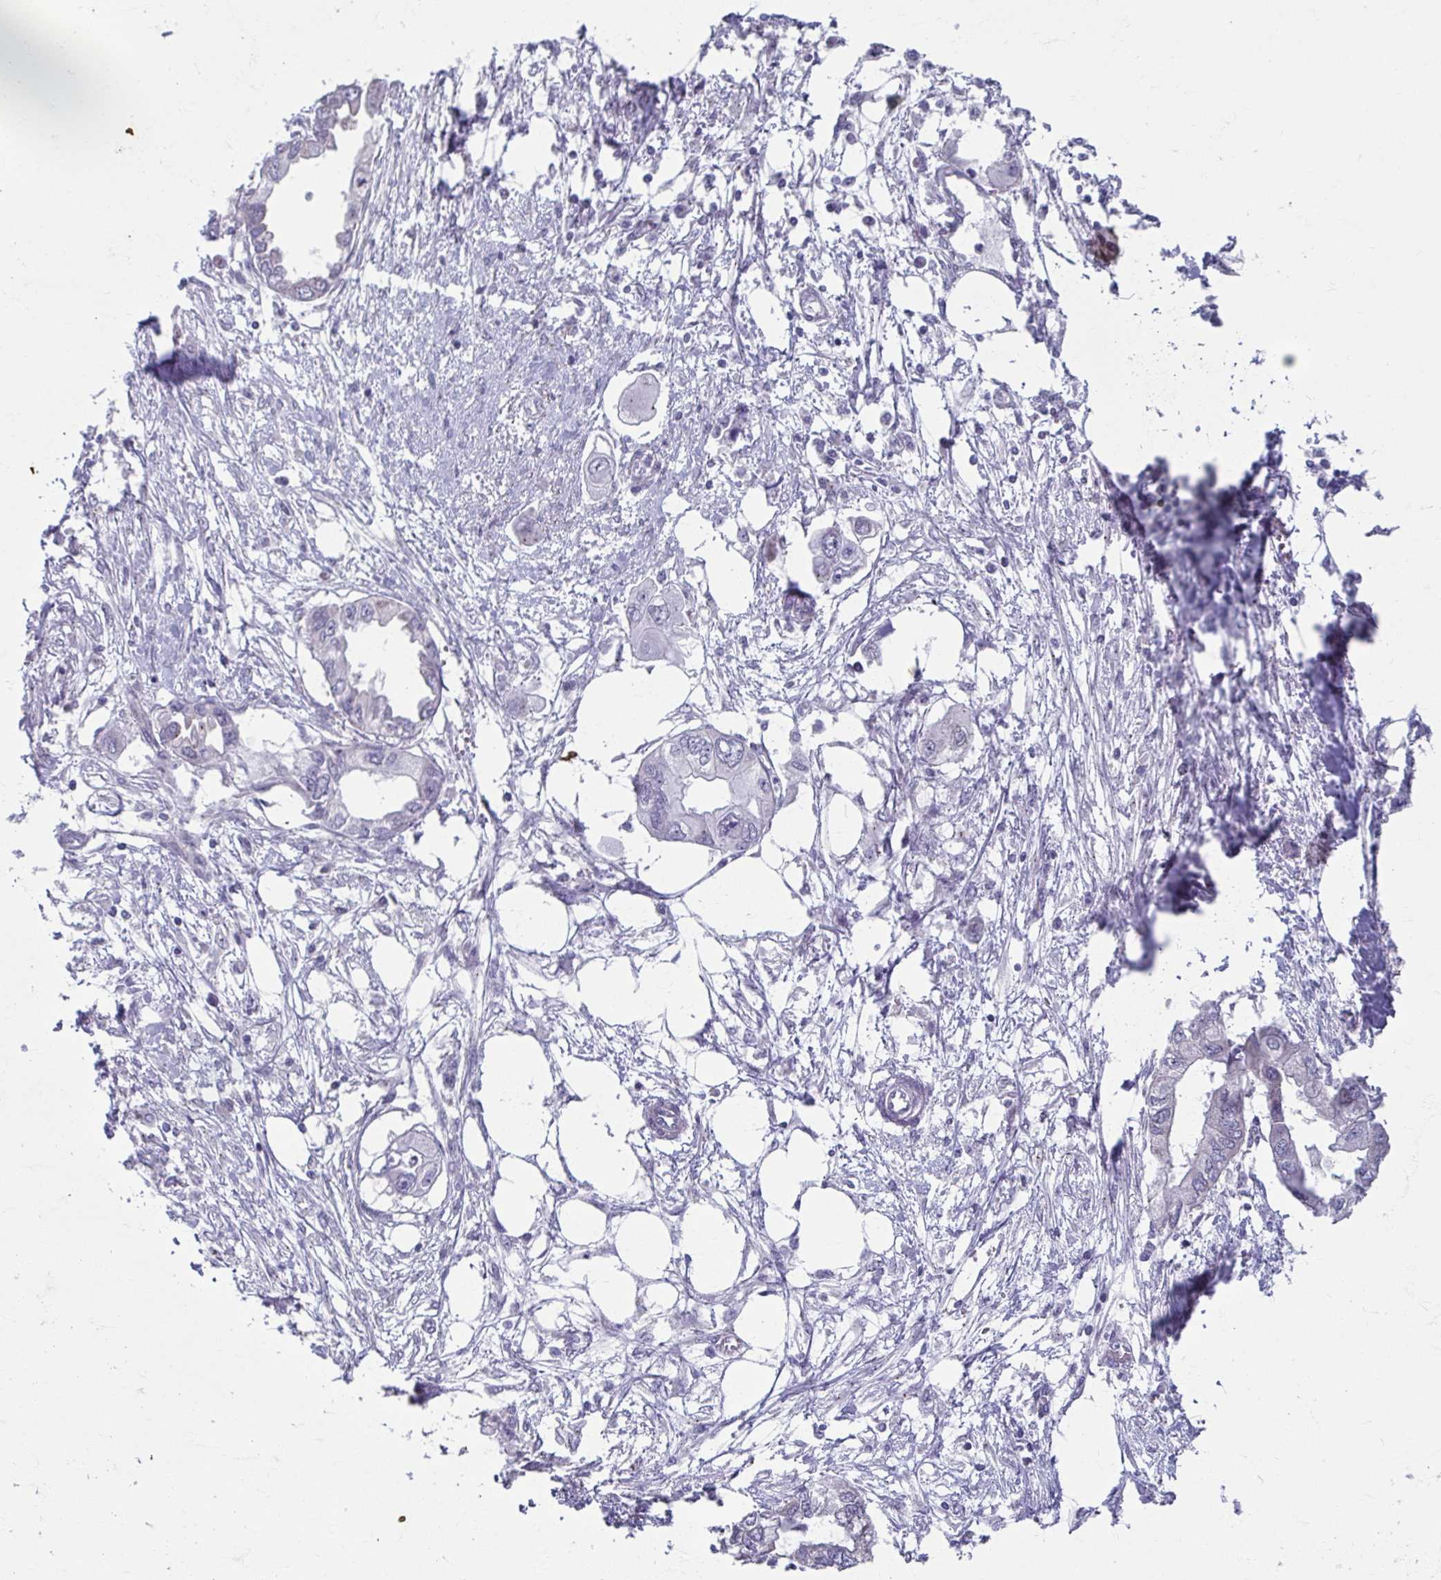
{"staining": {"intensity": "negative", "quantity": "none", "location": "none"}, "tissue": "endometrial cancer", "cell_type": "Tumor cells", "image_type": "cancer", "snomed": [{"axis": "morphology", "description": "Adenocarcinoma, NOS"}, {"axis": "morphology", "description": "Adenocarcinoma, metastatic, NOS"}, {"axis": "topography", "description": "Adipose tissue"}, {"axis": "topography", "description": "Endometrium"}], "caption": "Human endometrial cancer stained for a protein using IHC exhibits no positivity in tumor cells.", "gene": "TMEM108", "patient": {"sex": "female", "age": 67}}